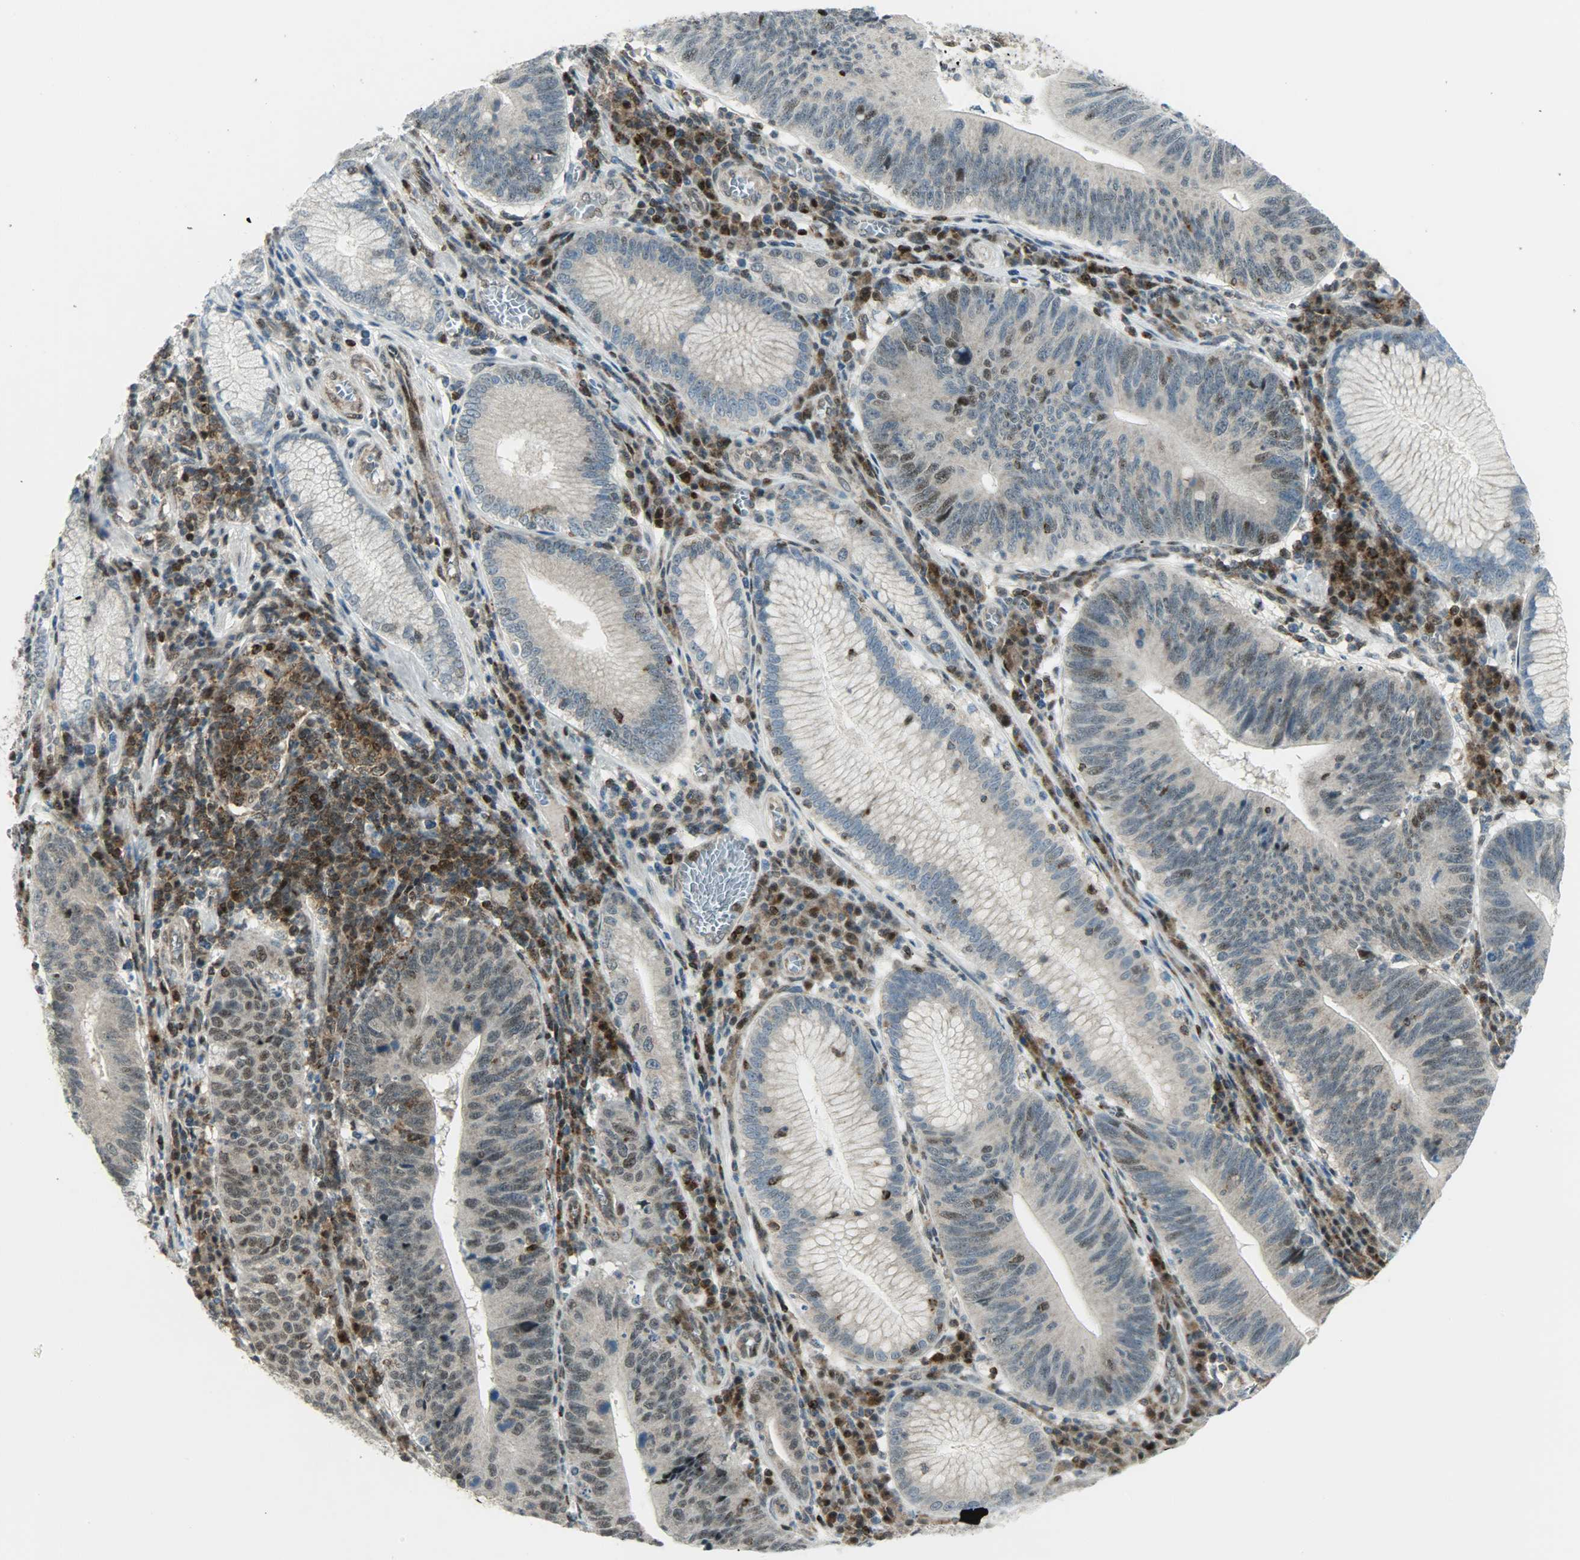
{"staining": {"intensity": "weak", "quantity": "25%-75%", "location": "cytoplasmic/membranous,nuclear"}, "tissue": "stomach cancer", "cell_type": "Tumor cells", "image_type": "cancer", "snomed": [{"axis": "morphology", "description": "Adenocarcinoma, NOS"}, {"axis": "topography", "description": "Stomach"}], "caption": "Weak cytoplasmic/membranous and nuclear staining for a protein is present in about 25%-75% of tumor cells of stomach adenocarcinoma using immunohistochemistry (IHC).", "gene": "IL15", "patient": {"sex": "male", "age": 59}}